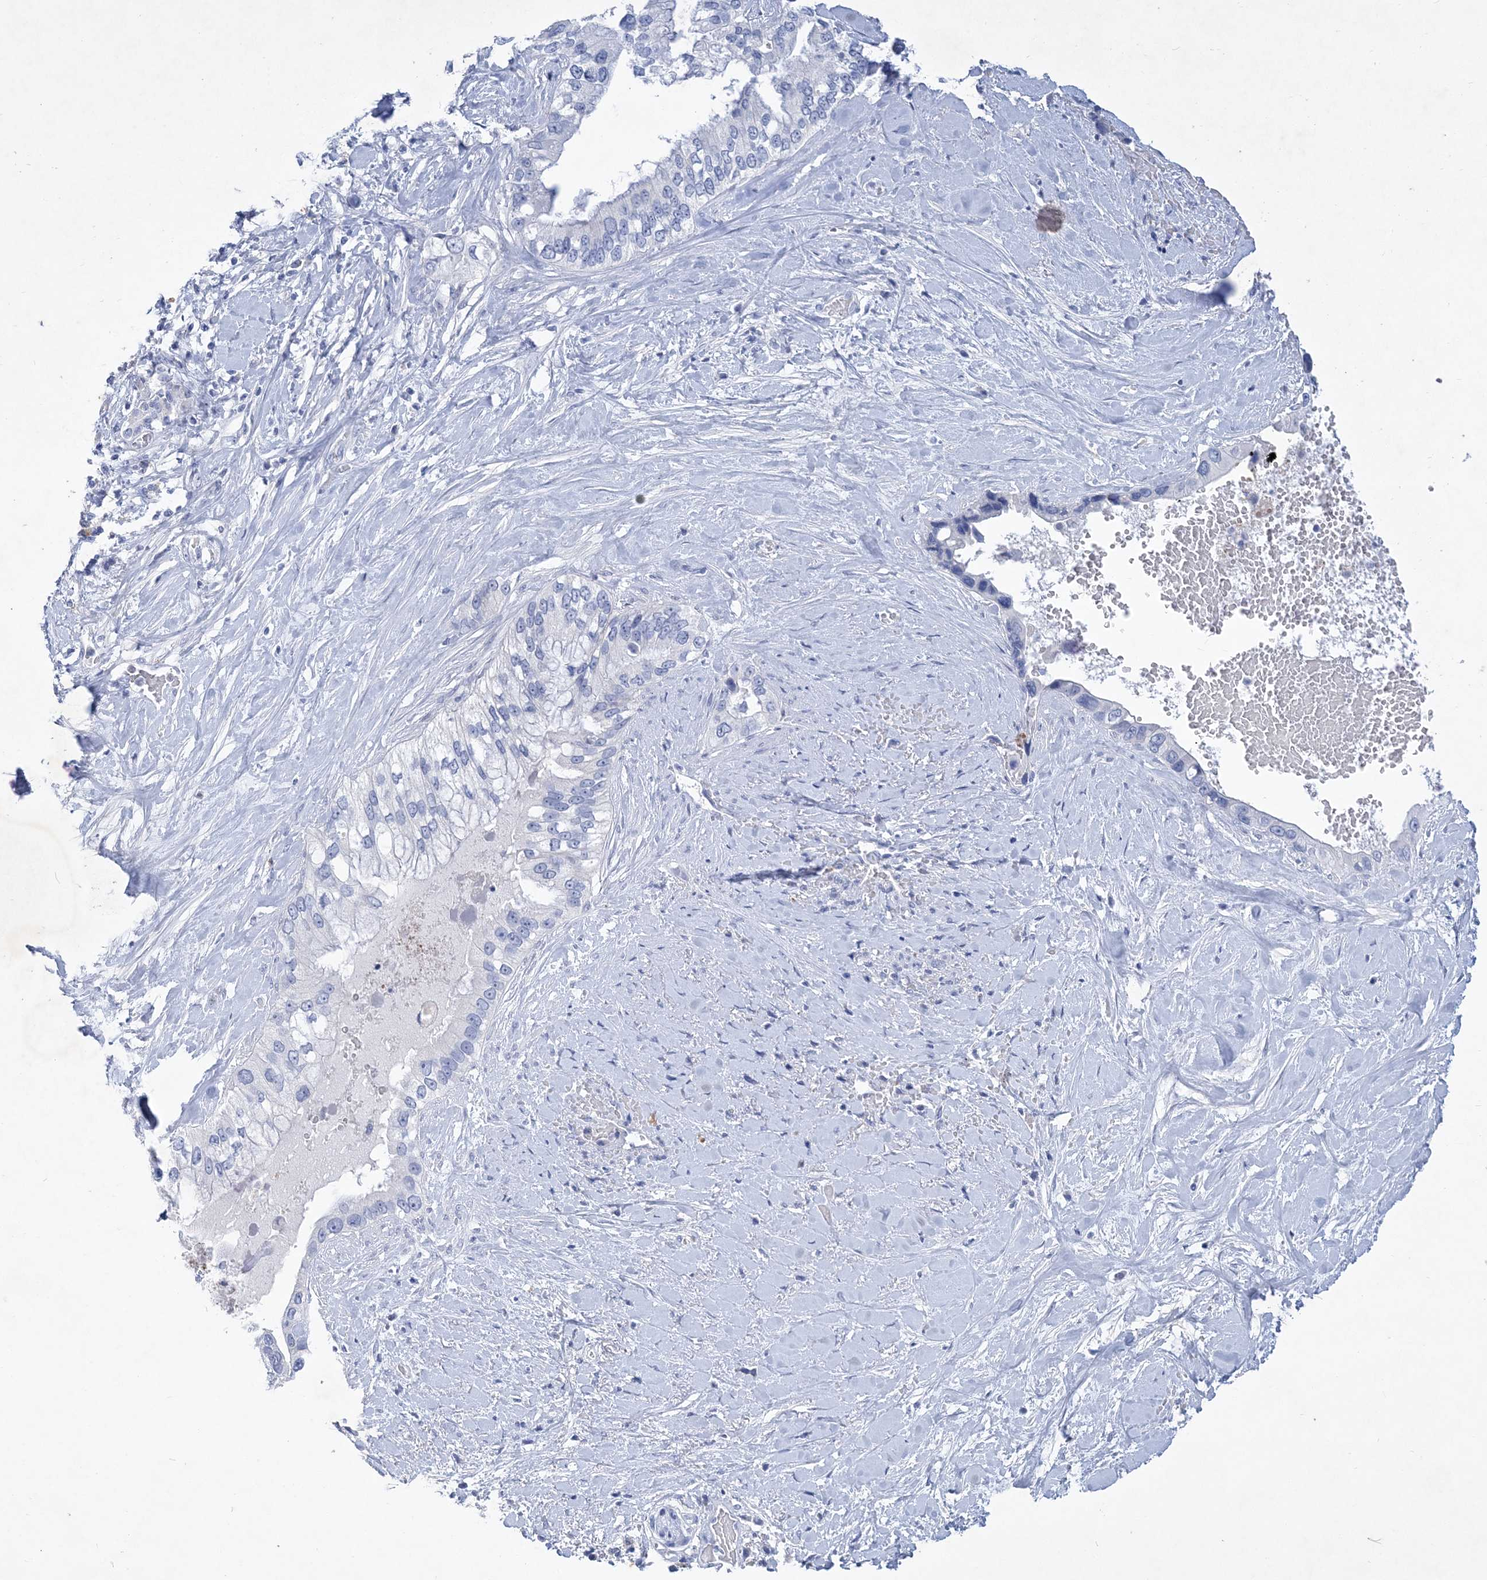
{"staining": {"intensity": "negative", "quantity": "none", "location": "none"}, "tissue": "pancreatic cancer", "cell_type": "Tumor cells", "image_type": "cancer", "snomed": [{"axis": "morphology", "description": "Inflammation, NOS"}, {"axis": "morphology", "description": "Adenocarcinoma, NOS"}, {"axis": "topography", "description": "Pancreas"}], "caption": "High magnification brightfield microscopy of adenocarcinoma (pancreatic) stained with DAB (3,3'-diaminobenzidine) (brown) and counterstained with hematoxylin (blue): tumor cells show no significant expression.", "gene": "COPS8", "patient": {"sex": "female", "age": 56}}